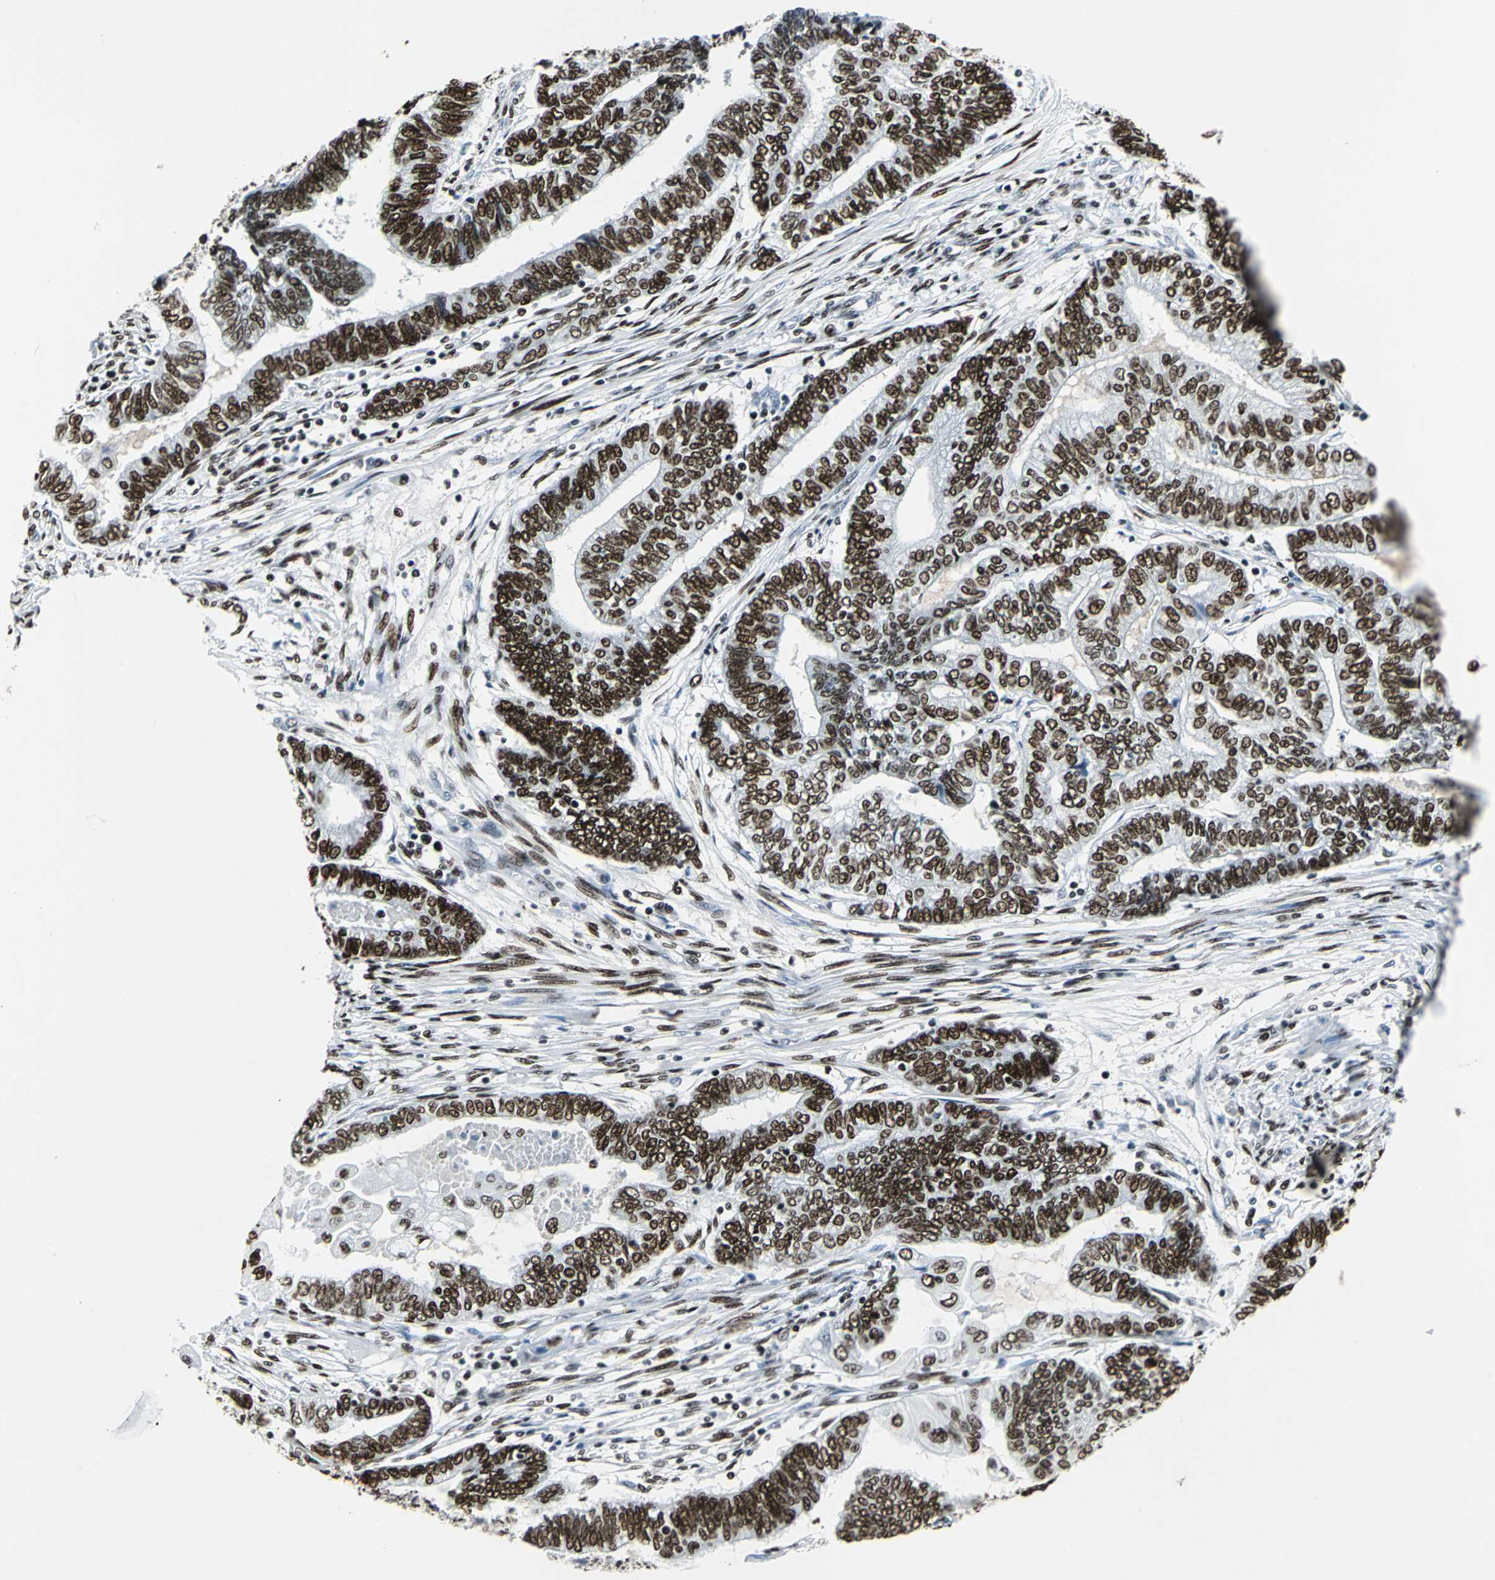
{"staining": {"intensity": "strong", "quantity": ">75%", "location": "nuclear"}, "tissue": "endometrial cancer", "cell_type": "Tumor cells", "image_type": "cancer", "snomed": [{"axis": "morphology", "description": "Adenocarcinoma, NOS"}, {"axis": "topography", "description": "Uterus"}, {"axis": "topography", "description": "Endometrium"}], "caption": "Endometrial cancer (adenocarcinoma) stained with DAB (3,3'-diaminobenzidine) IHC displays high levels of strong nuclear positivity in approximately >75% of tumor cells.", "gene": "HDAC2", "patient": {"sex": "female", "age": 70}}